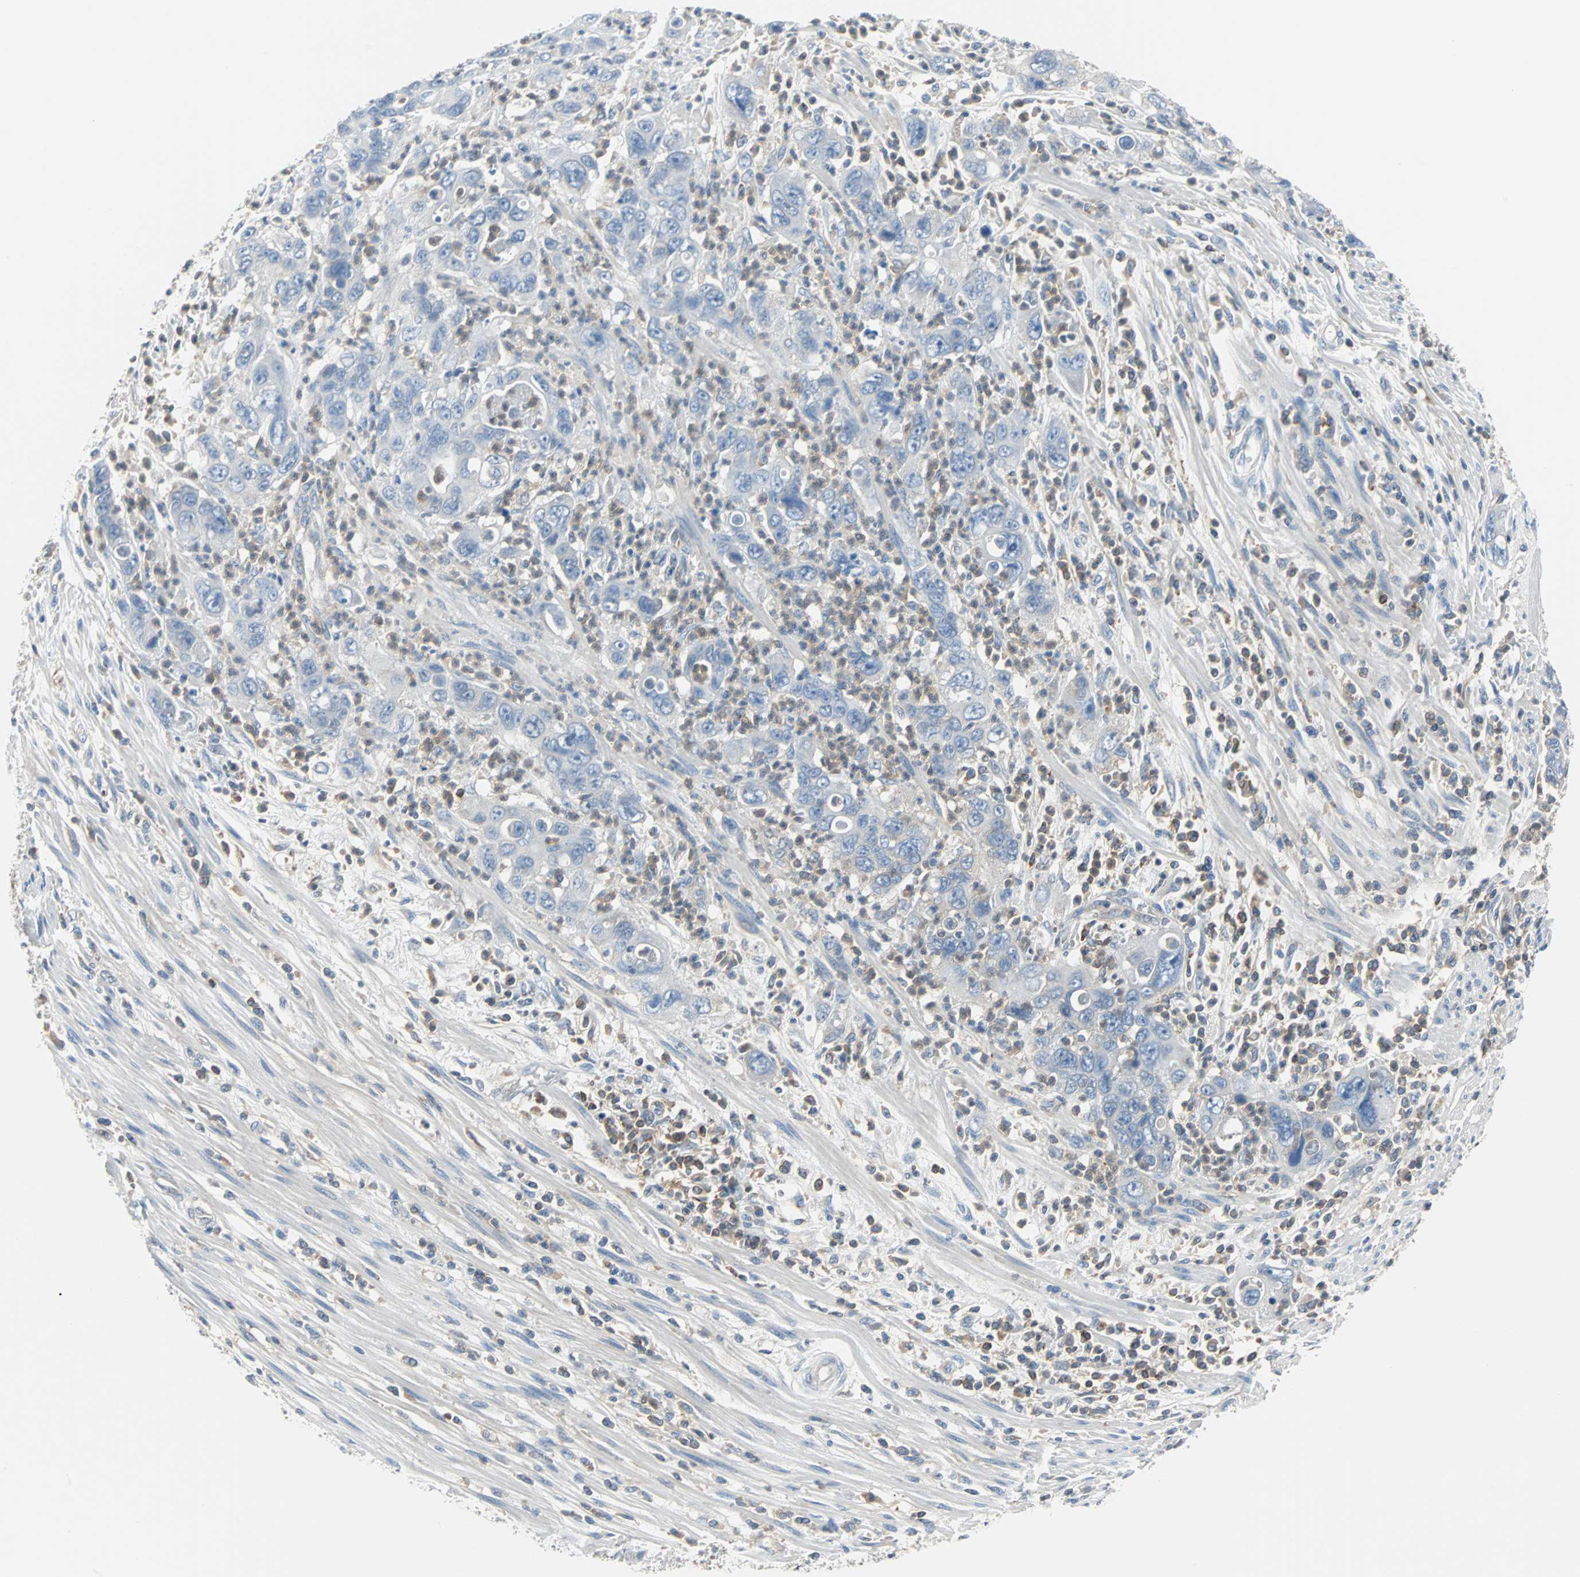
{"staining": {"intensity": "negative", "quantity": "none", "location": "none"}, "tissue": "pancreatic cancer", "cell_type": "Tumor cells", "image_type": "cancer", "snomed": [{"axis": "morphology", "description": "Adenocarcinoma, NOS"}, {"axis": "topography", "description": "Pancreas"}], "caption": "Immunohistochemistry micrograph of neoplastic tissue: pancreatic cancer stained with DAB displays no significant protein expression in tumor cells.", "gene": "TSC22D4", "patient": {"sex": "female", "age": 71}}